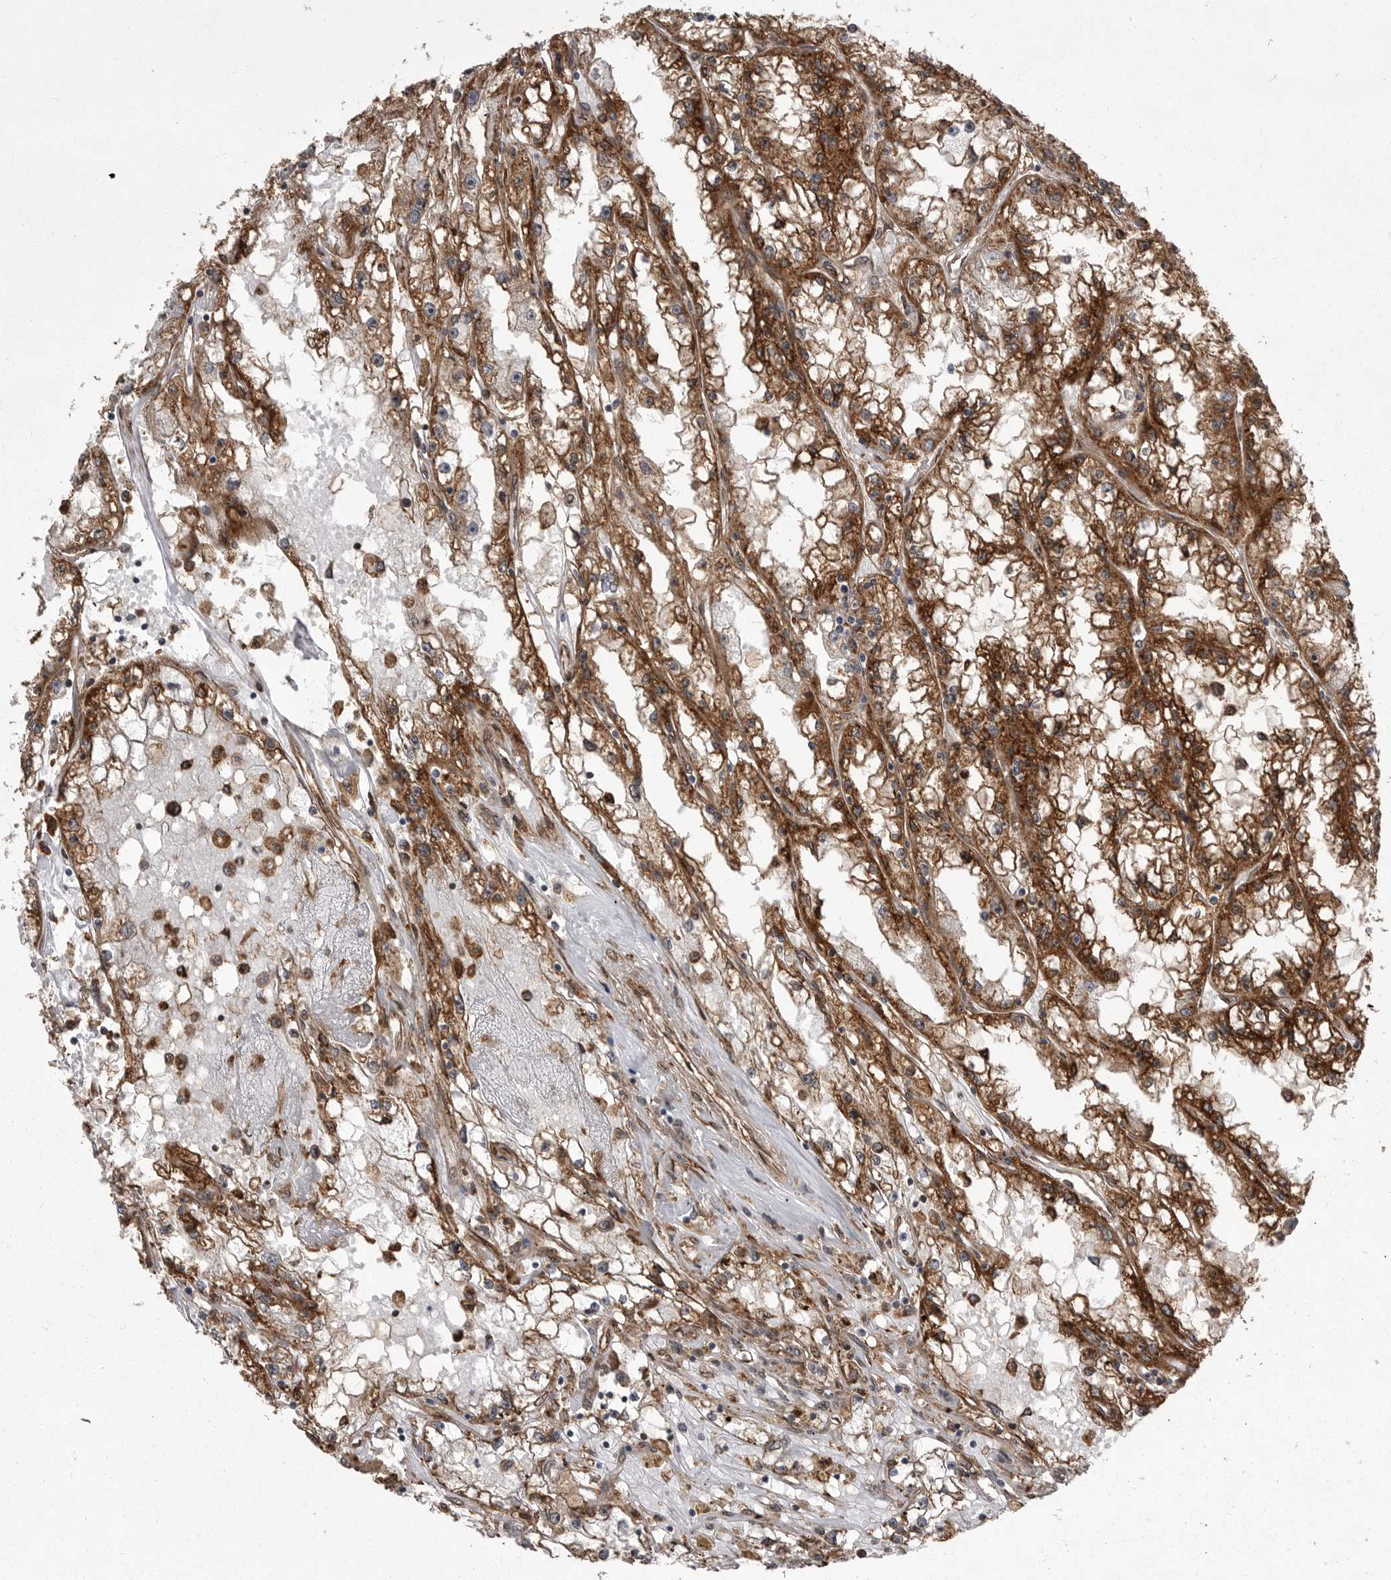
{"staining": {"intensity": "strong", "quantity": ">75%", "location": "cytoplasmic/membranous"}, "tissue": "renal cancer", "cell_type": "Tumor cells", "image_type": "cancer", "snomed": [{"axis": "morphology", "description": "Adenocarcinoma, NOS"}, {"axis": "topography", "description": "Kidney"}], "caption": "High-power microscopy captured an IHC histopathology image of renal cancer (adenocarcinoma), revealing strong cytoplasmic/membranous expression in about >75% of tumor cells.", "gene": "ABL1", "patient": {"sex": "male", "age": 56}}